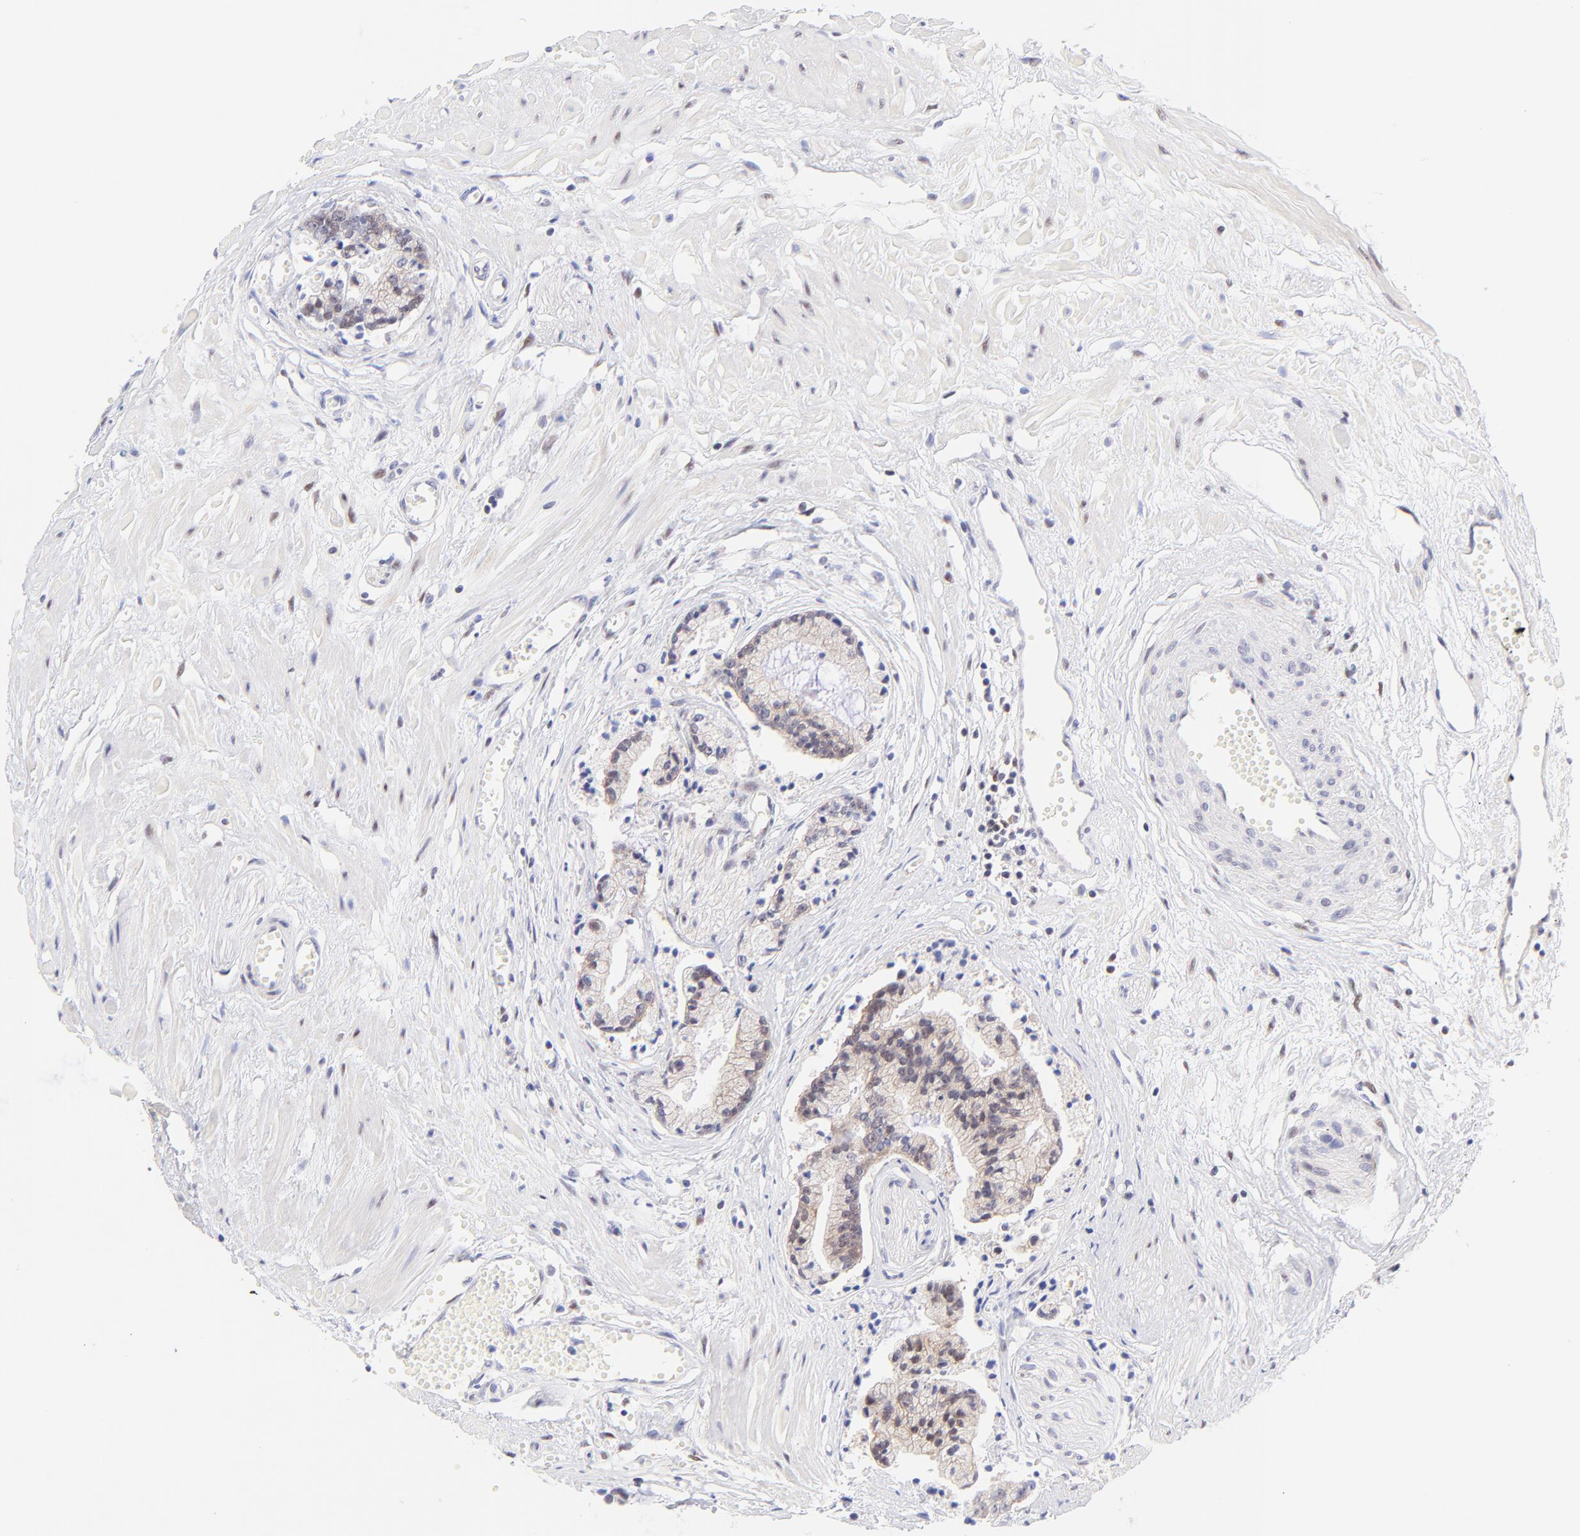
{"staining": {"intensity": "weak", "quantity": "<25%", "location": "cytoplasmic/membranous,nuclear"}, "tissue": "prostate cancer", "cell_type": "Tumor cells", "image_type": "cancer", "snomed": [{"axis": "morphology", "description": "Adenocarcinoma, High grade"}, {"axis": "topography", "description": "Prostate"}], "caption": "Tumor cells show no significant expression in prostate cancer.", "gene": "PBDC1", "patient": {"sex": "male", "age": 56}}